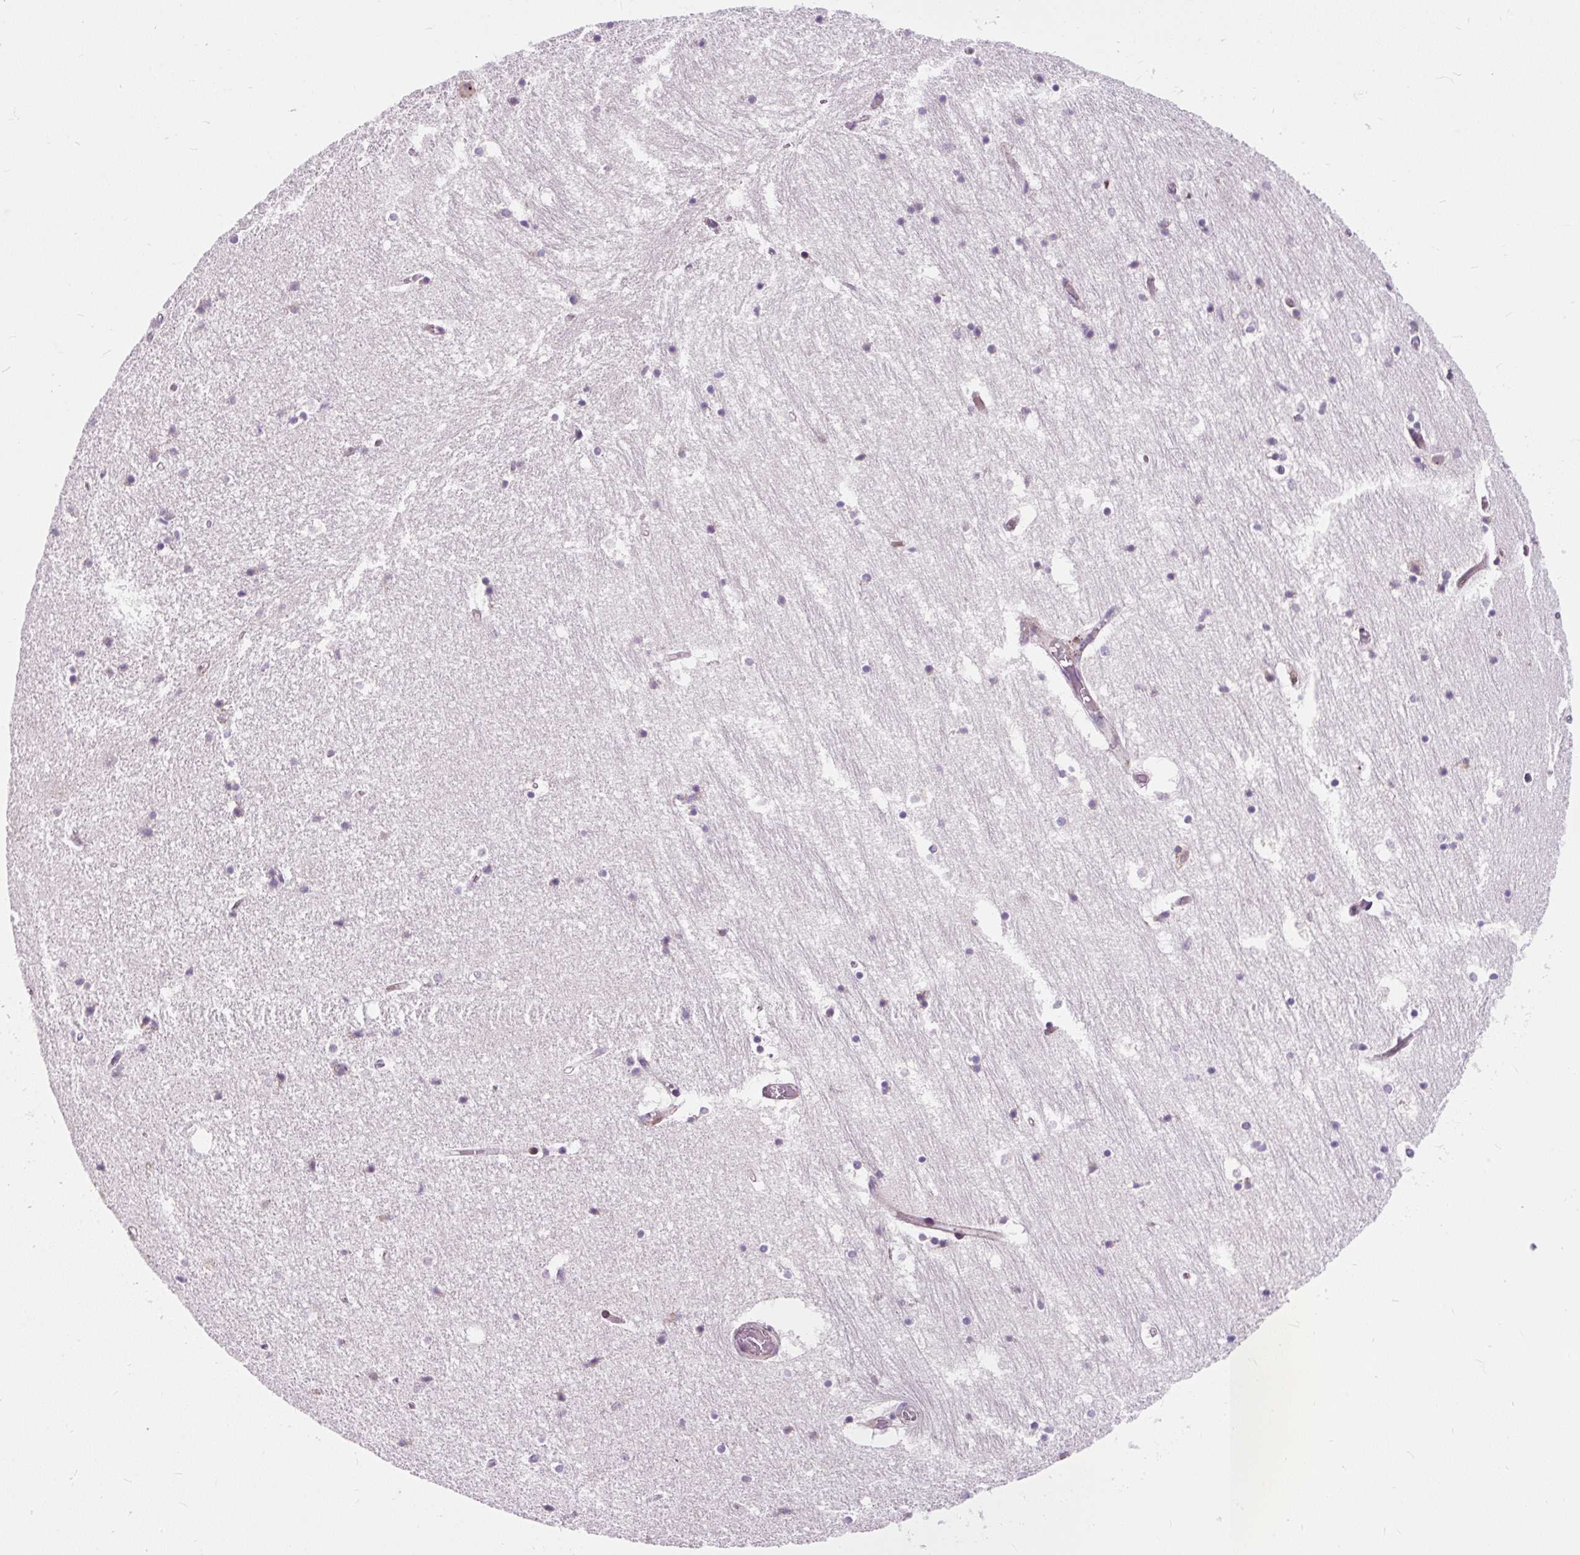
{"staining": {"intensity": "negative", "quantity": "none", "location": "none"}, "tissue": "hippocampus", "cell_type": "Glial cells", "image_type": "normal", "snomed": [{"axis": "morphology", "description": "Normal tissue, NOS"}, {"axis": "topography", "description": "Hippocampus"}], "caption": "Protein analysis of unremarkable hippocampus reveals no significant staining in glial cells.", "gene": "CISD3", "patient": {"sex": "female", "age": 52}}